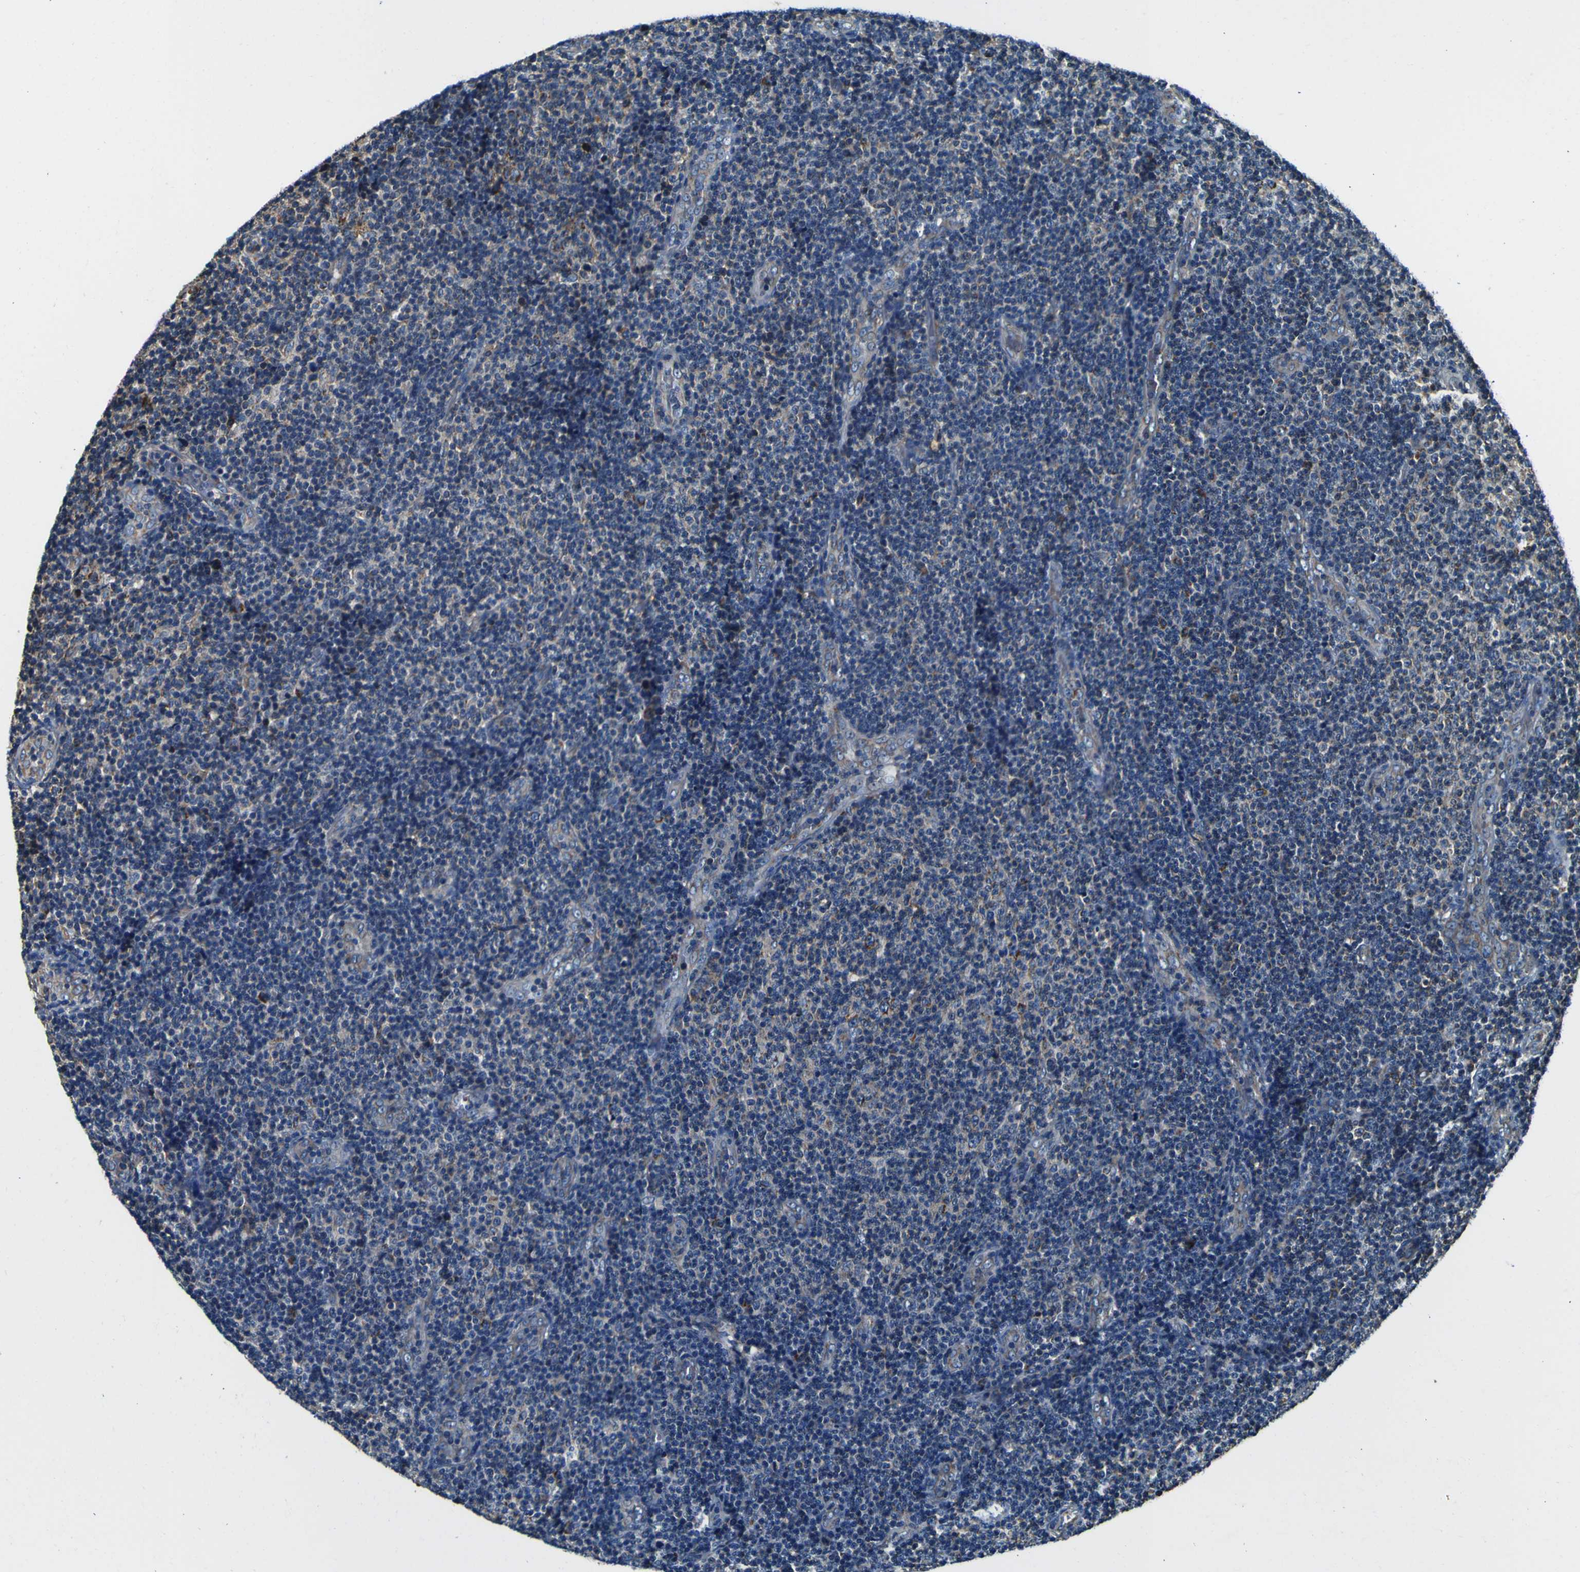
{"staining": {"intensity": "negative", "quantity": "none", "location": "none"}, "tissue": "lymphoma", "cell_type": "Tumor cells", "image_type": "cancer", "snomed": [{"axis": "morphology", "description": "Malignant lymphoma, non-Hodgkin's type, Low grade"}, {"axis": "topography", "description": "Lymph node"}], "caption": "Immunohistochemistry (IHC) photomicrograph of human malignant lymphoma, non-Hodgkin's type (low-grade) stained for a protein (brown), which demonstrates no positivity in tumor cells. The staining is performed using DAB brown chromogen with nuclei counter-stained in using hematoxylin.", "gene": "INPP5A", "patient": {"sex": "male", "age": 83}}